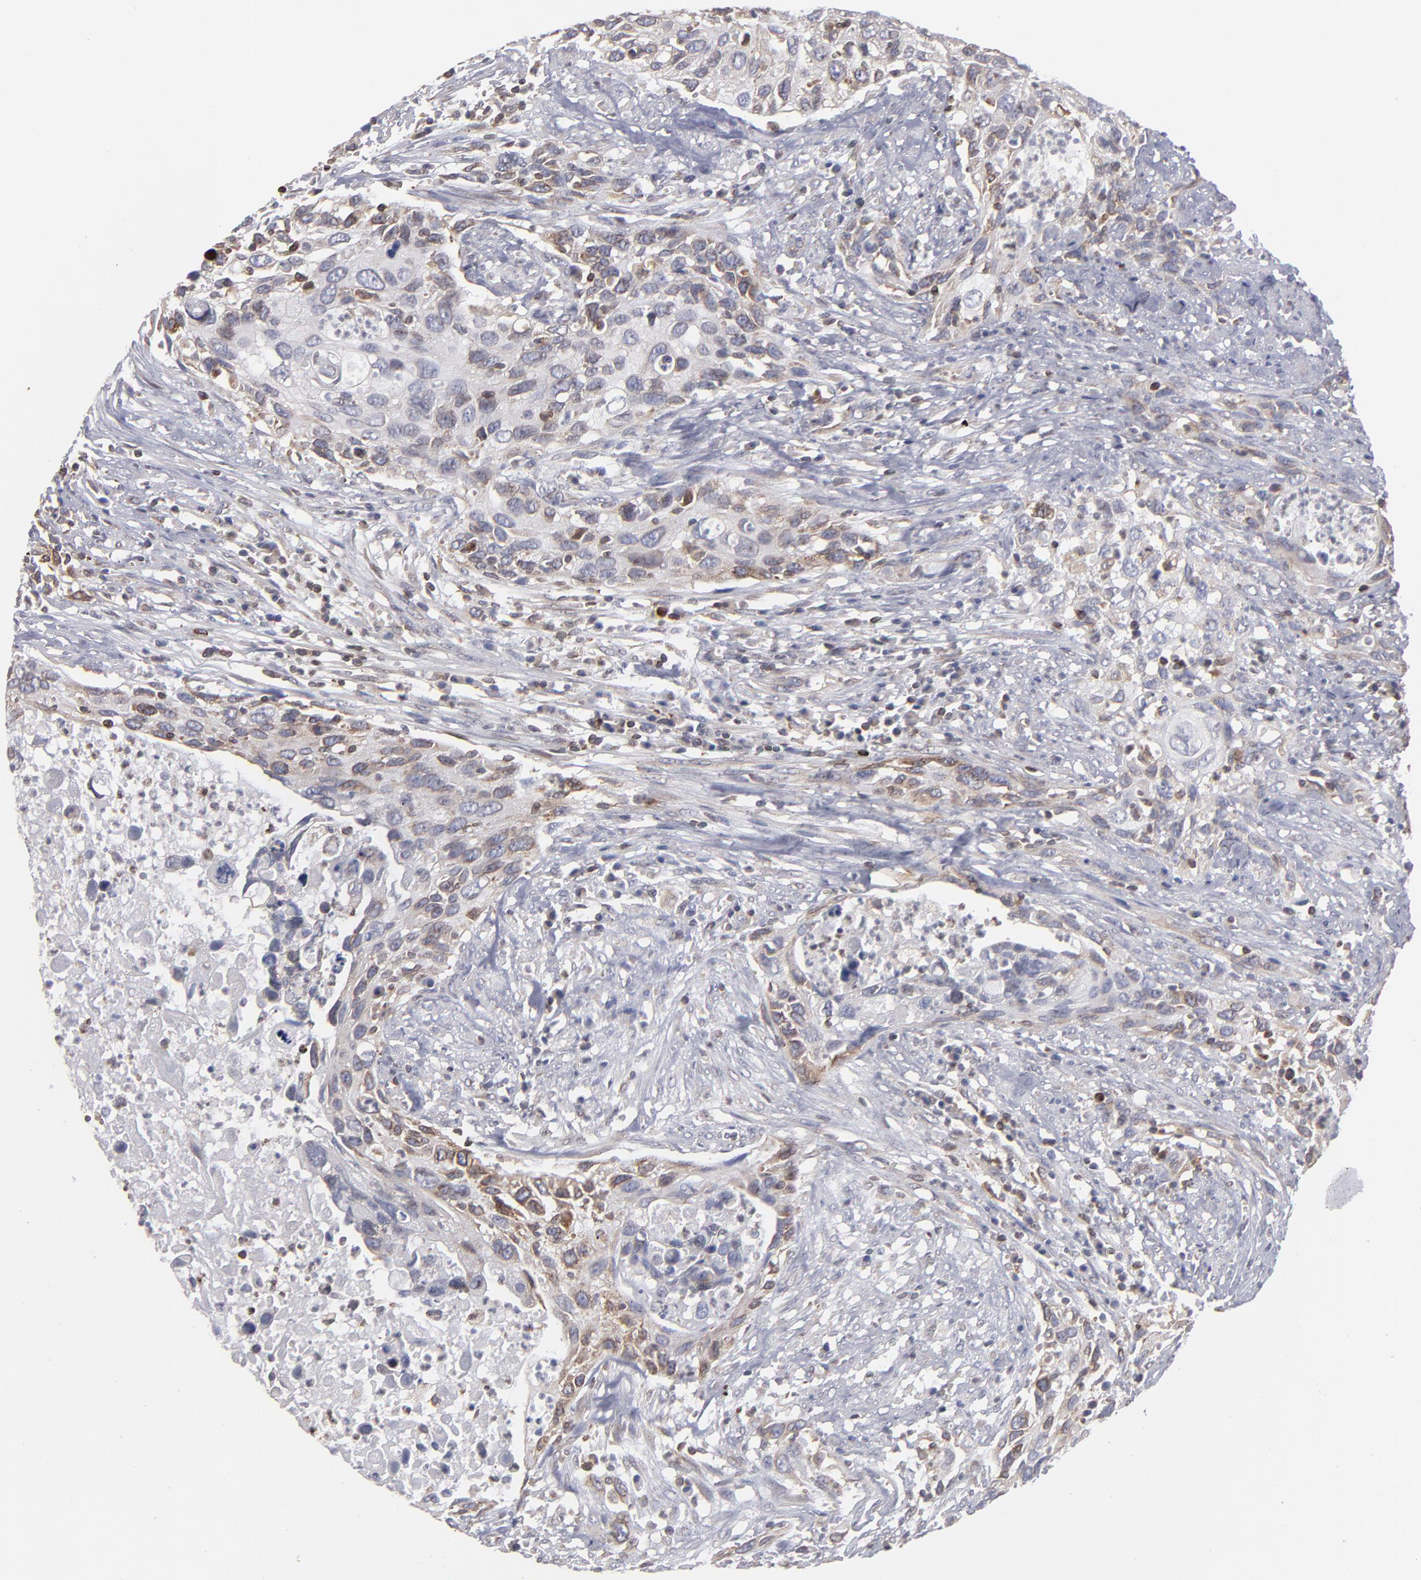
{"staining": {"intensity": "moderate", "quantity": "<25%", "location": "cytoplasmic/membranous"}, "tissue": "urothelial cancer", "cell_type": "Tumor cells", "image_type": "cancer", "snomed": [{"axis": "morphology", "description": "Urothelial carcinoma, High grade"}, {"axis": "topography", "description": "Urinary bladder"}], "caption": "Immunohistochemistry of human urothelial cancer demonstrates low levels of moderate cytoplasmic/membranous staining in approximately <25% of tumor cells. The staining was performed using DAB (3,3'-diaminobenzidine) to visualize the protein expression in brown, while the nuclei were stained in blue with hematoxylin (Magnification: 20x).", "gene": "TMX1", "patient": {"sex": "male", "age": 71}}